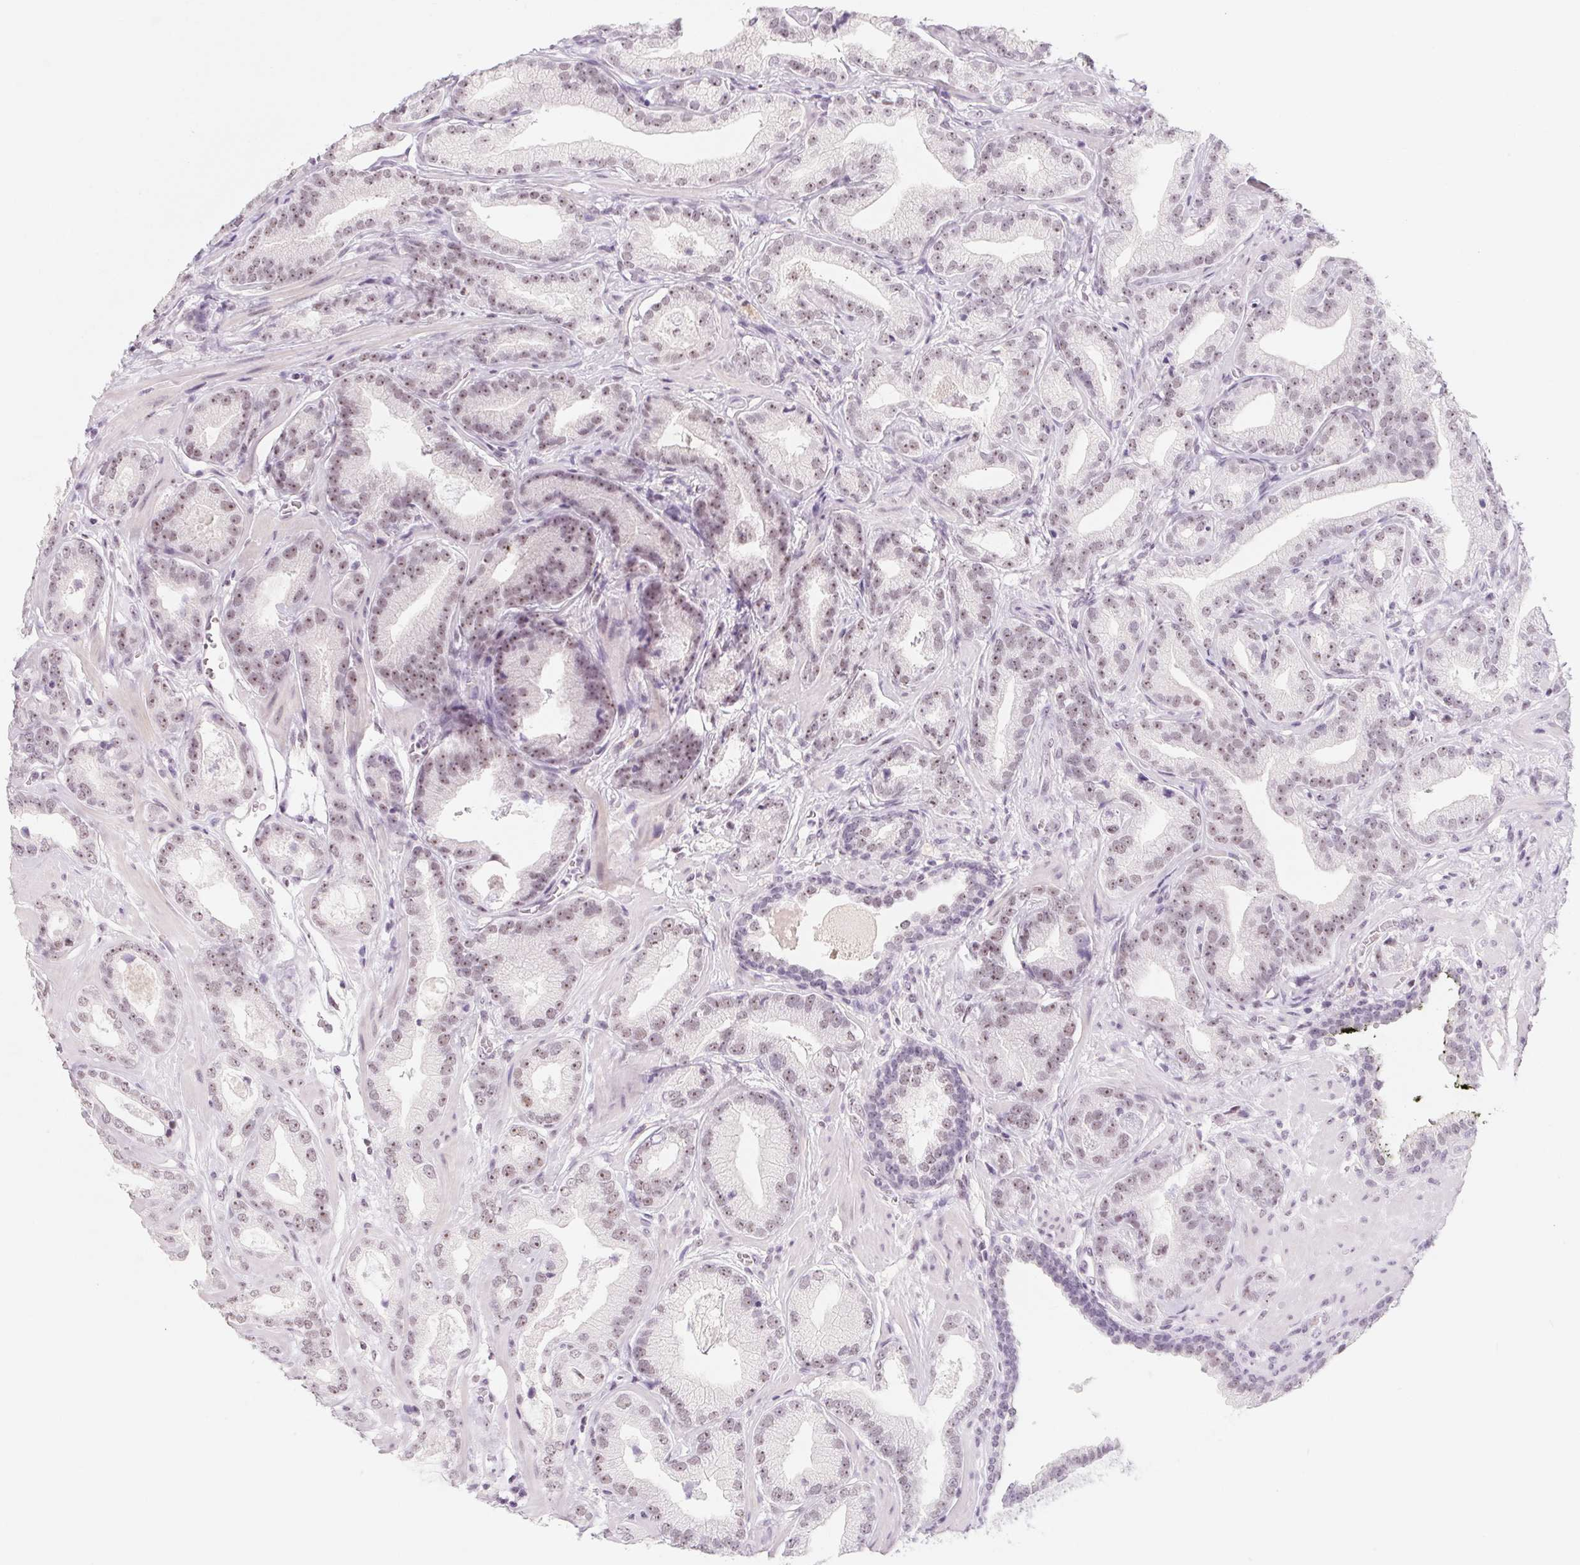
{"staining": {"intensity": "weak", "quantity": ">75%", "location": "nuclear"}, "tissue": "prostate cancer", "cell_type": "Tumor cells", "image_type": "cancer", "snomed": [{"axis": "morphology", "description": "Adenocarcinoma, Low grade"}, {"axis": "topography", "description": "Prostate"}], "caption": "IHC staining of prostate cancer (low-grade adenocarcinoma), which shows low levels of weak nuclear expression in approximately >75% of tumor cells indicating weak nuclear protein positivity. The staining was performed using DAB (3,3'-diaminobenzidine) (brown) for protein detection and nuclei were counterstained in hematoxylin (blue).", "gene": "ZIC4", "patient": {"sex": "male", "age": 62}}